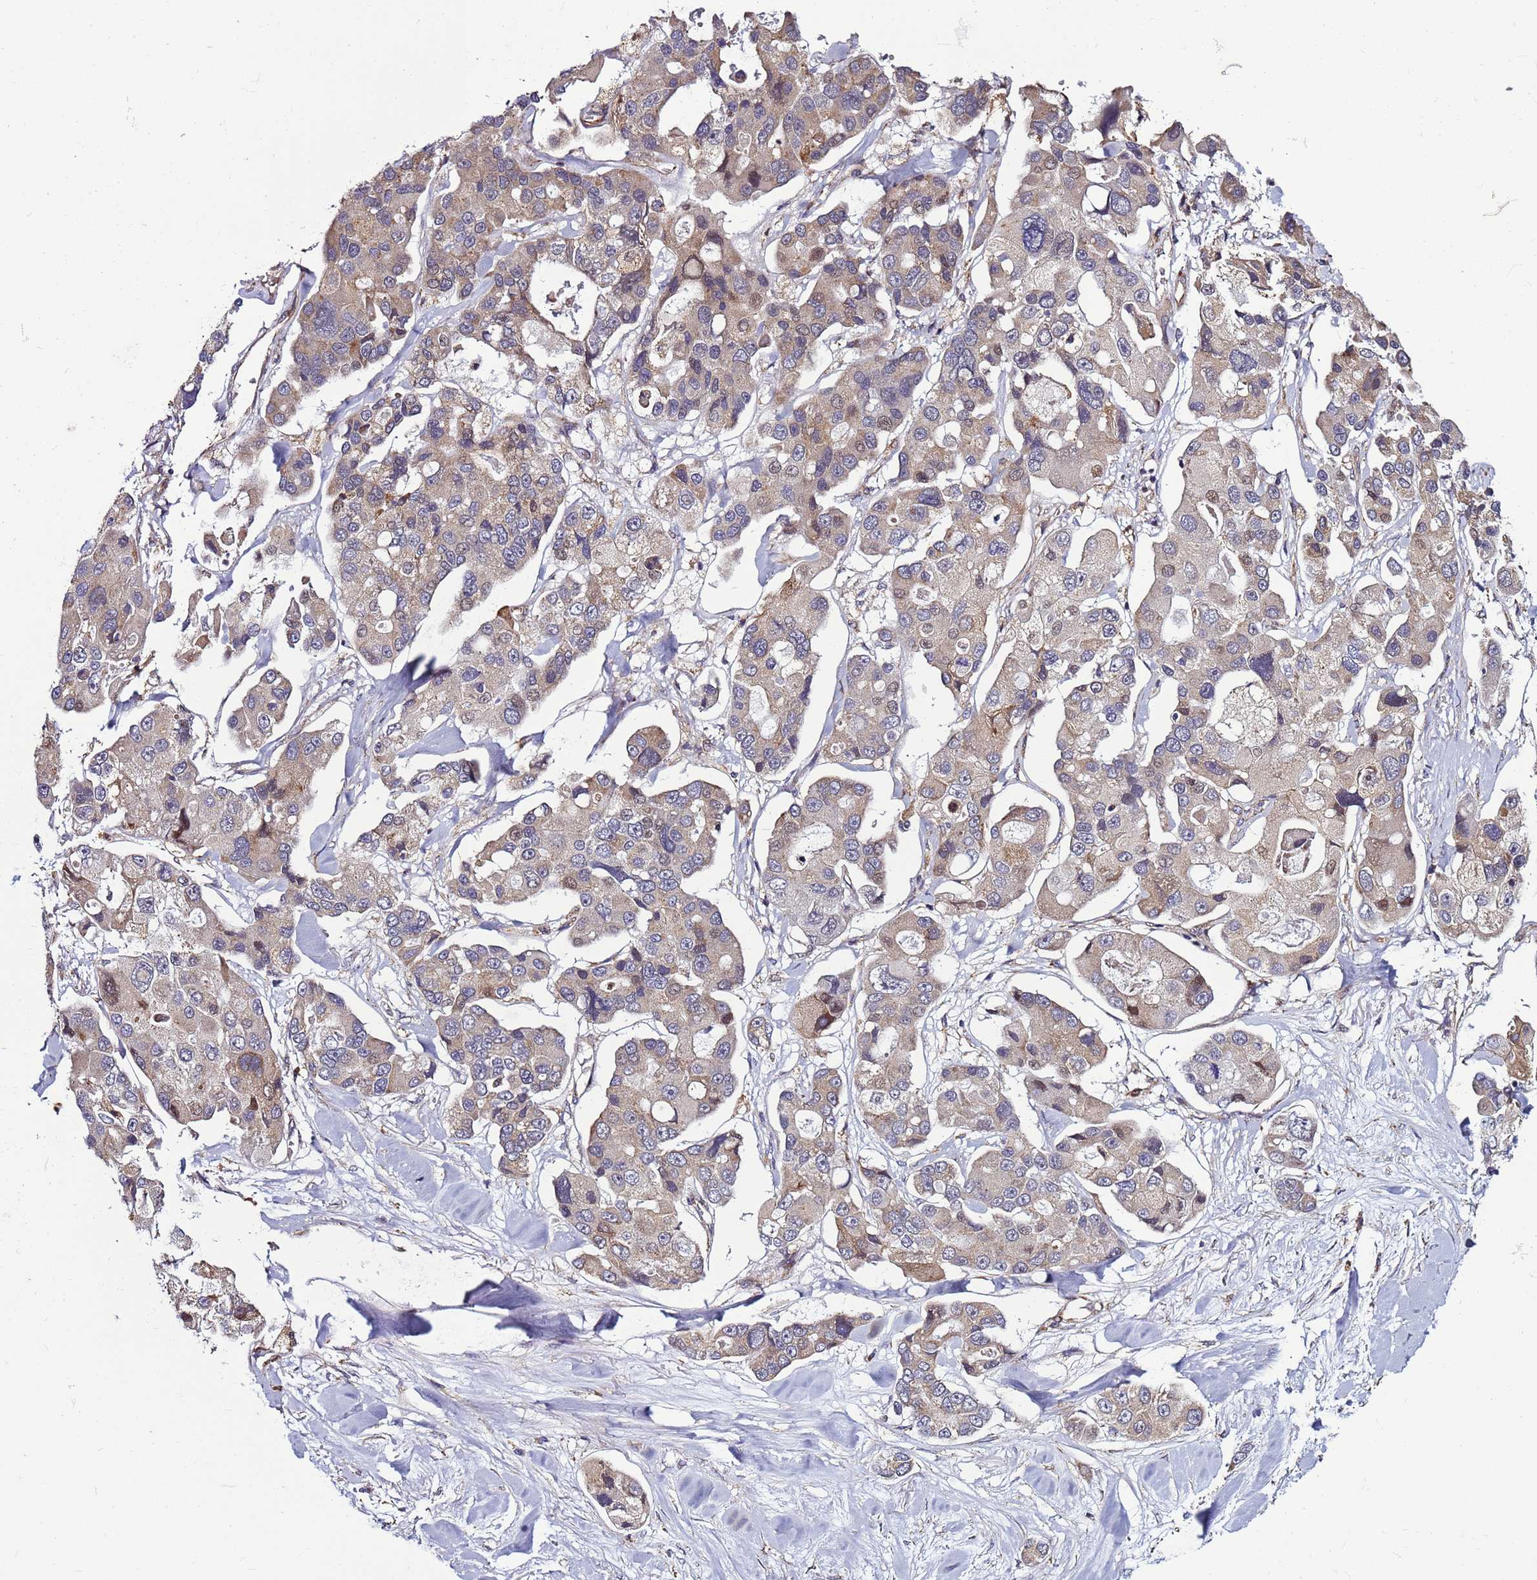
{"staining": {"intensity": "weak", "quantity": "25%-75%", "location": "cytoplasmic/membranous,nuclear"}, "tissue": "lung cancer", "cell_type": "Tumor cells", "image_type": "cancer", "snomed": [{"axis": "morphology", "description": "Adenocarcinoma, NOS"}, {"axis": "topography", "description": "Lung"}], "caption": "High-power microscopy captured an immunohistochemistry (IHC) photomicrograph of adenocarcinoma (lung), revealing weak cytoplasmic/membranous and nuclear positivity in about 25%-75% of tumor cells.", "gene": "MCRIP1", "patient": {"sex": "female", "age": 54}}